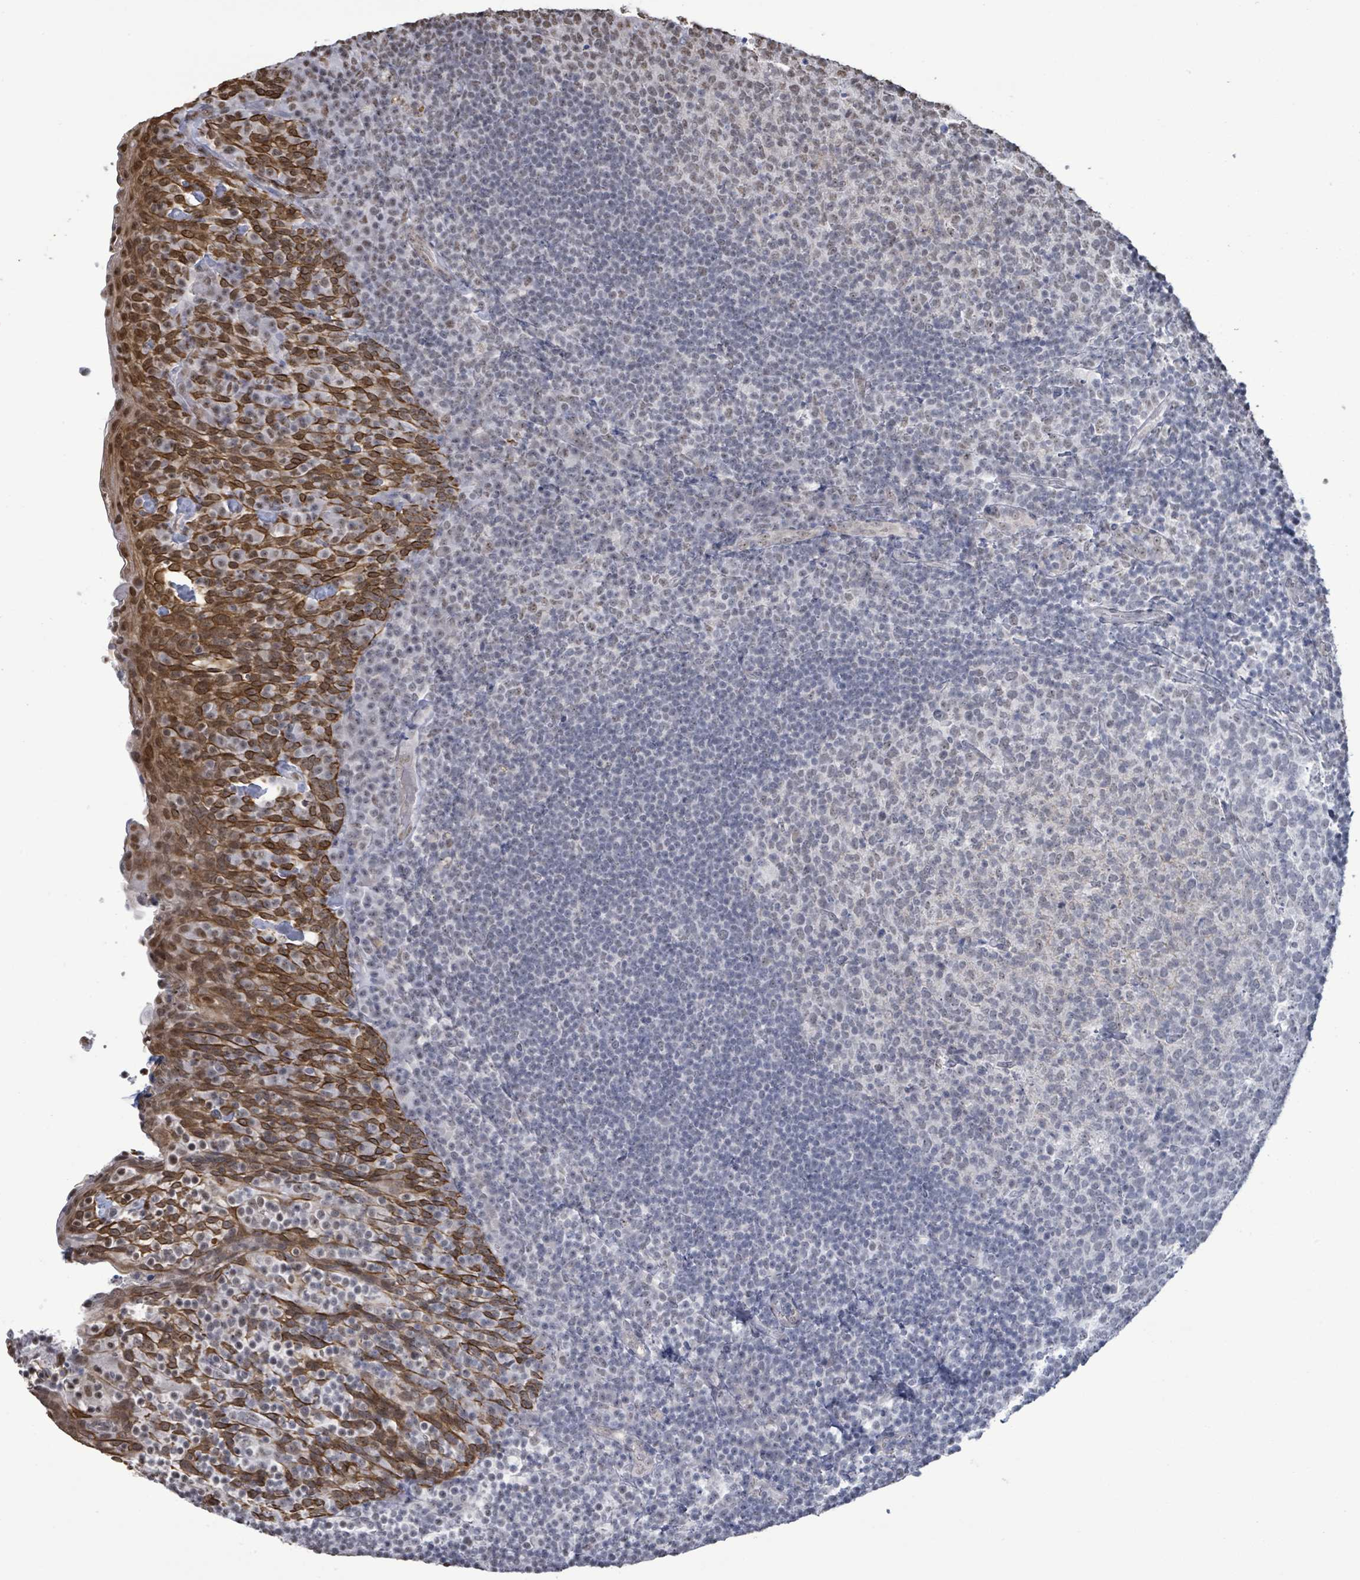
{"staining": {"intensity": "weak", "quantity": "25%-75%", "location": "nuclear"}, "tissue": "tonsil", "cell_type": "Germinal center cells", "image_type": "normal", "snomed": [{"axis": "morphology", "description": "Normal tissue, NOS"}, {"axis": "topography", "description": "Tonsil"}], "caption": "IHC of benign tonsil exhibits low levels of weak nuclear positivity in about 25%-75% of germinal center cells.", "gene": "SAMD14", "patient": {"sex": "female", "age": 10}}